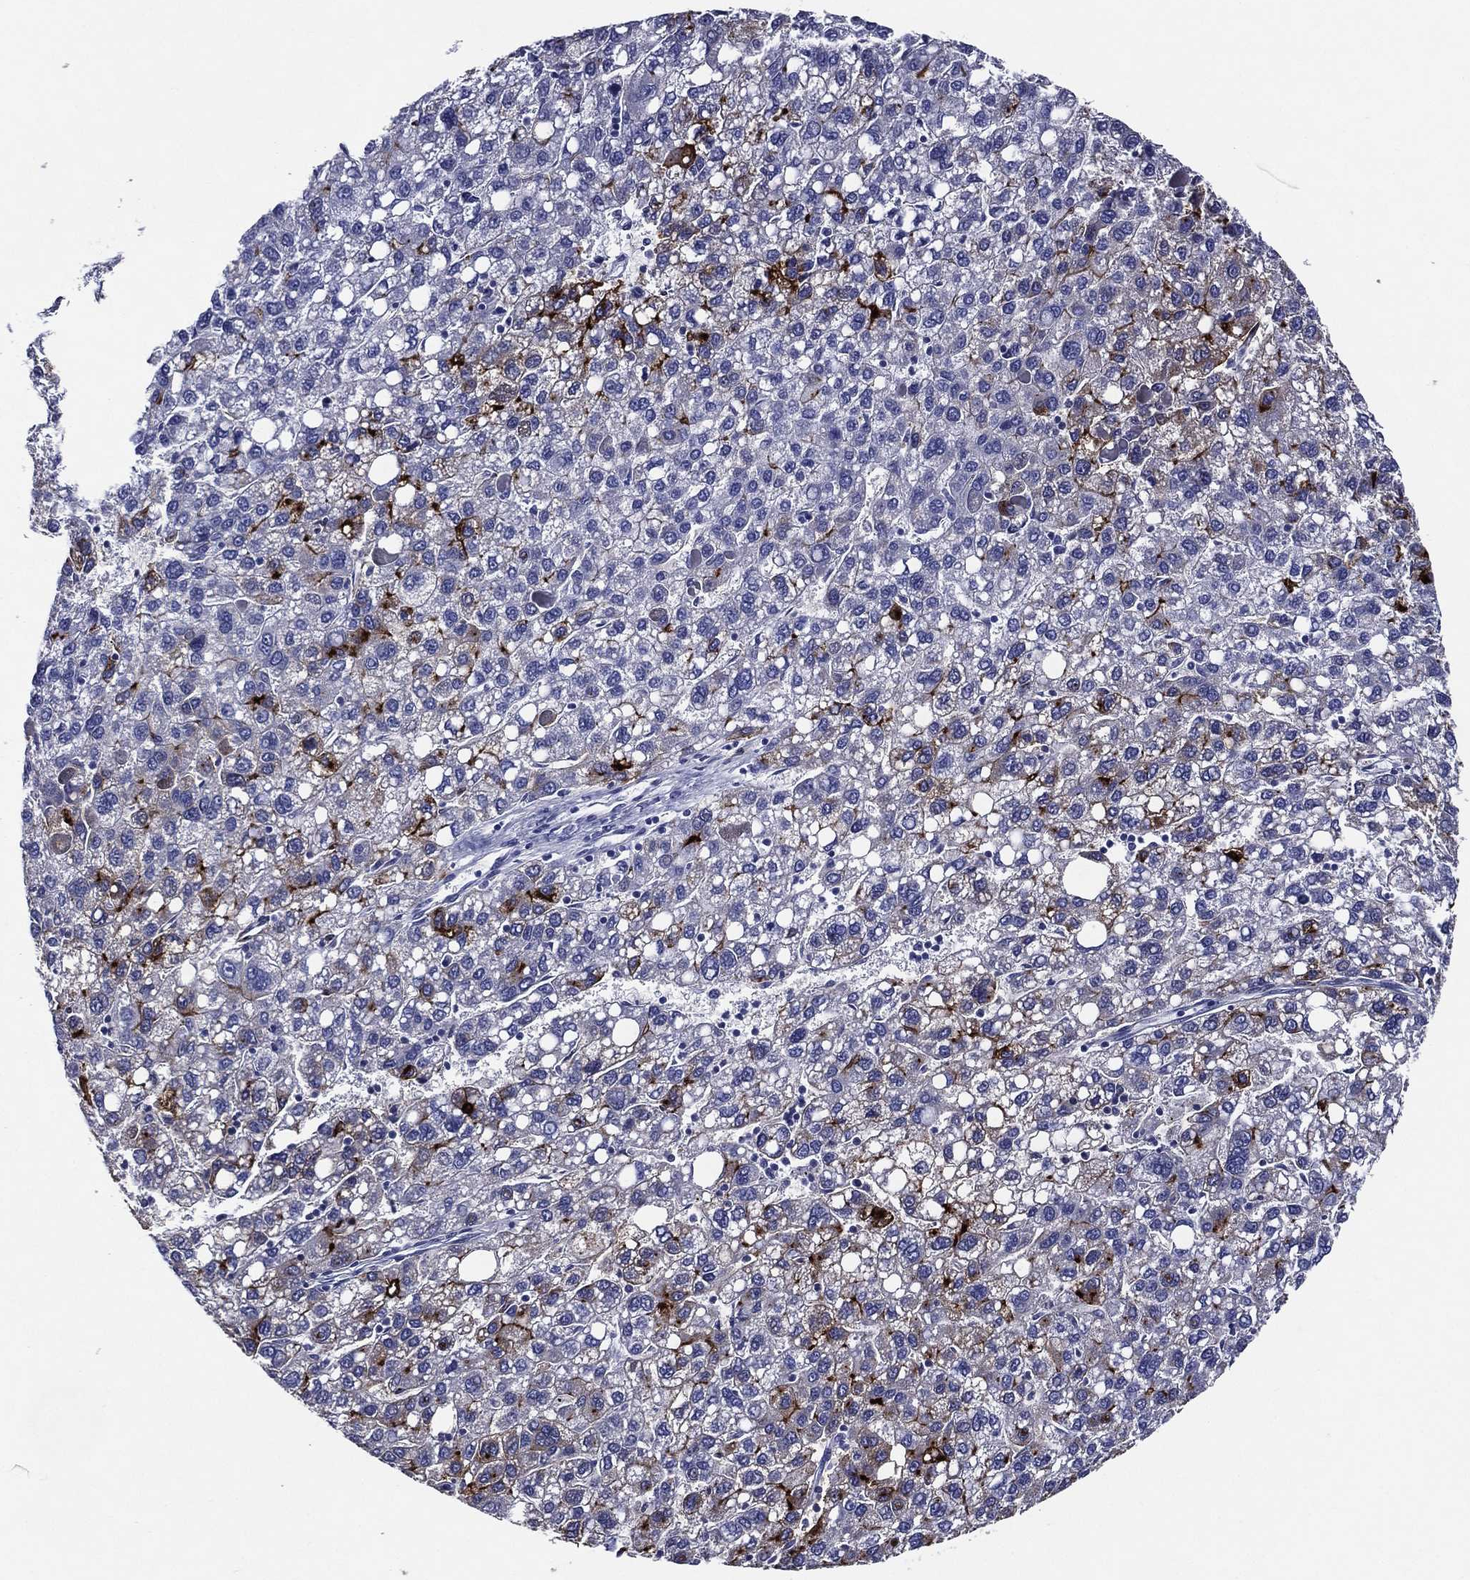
{"staining": {"intensity": "strong", "quantity": "<25%", "location": "cytoplasmic/membranous"}, "tissue": "liver cancer", "cell_type": "Tumor cells", "image_type": "cancer", "snomed": [{"axis": "morphology", "description": "Carcinoma, Hepatocellular, NOS"}, {"axis": "topography", "description": "Liver"}], "caption": "An IHC image of neoplastic tissue is shown. Protein staining in brown shows strong cytoplasmic/membranous positivity in liver hepatocellular carcinoma within tumor cells.", "gene": "ACE2", "patient": {"sex": "female", "age": 82}}